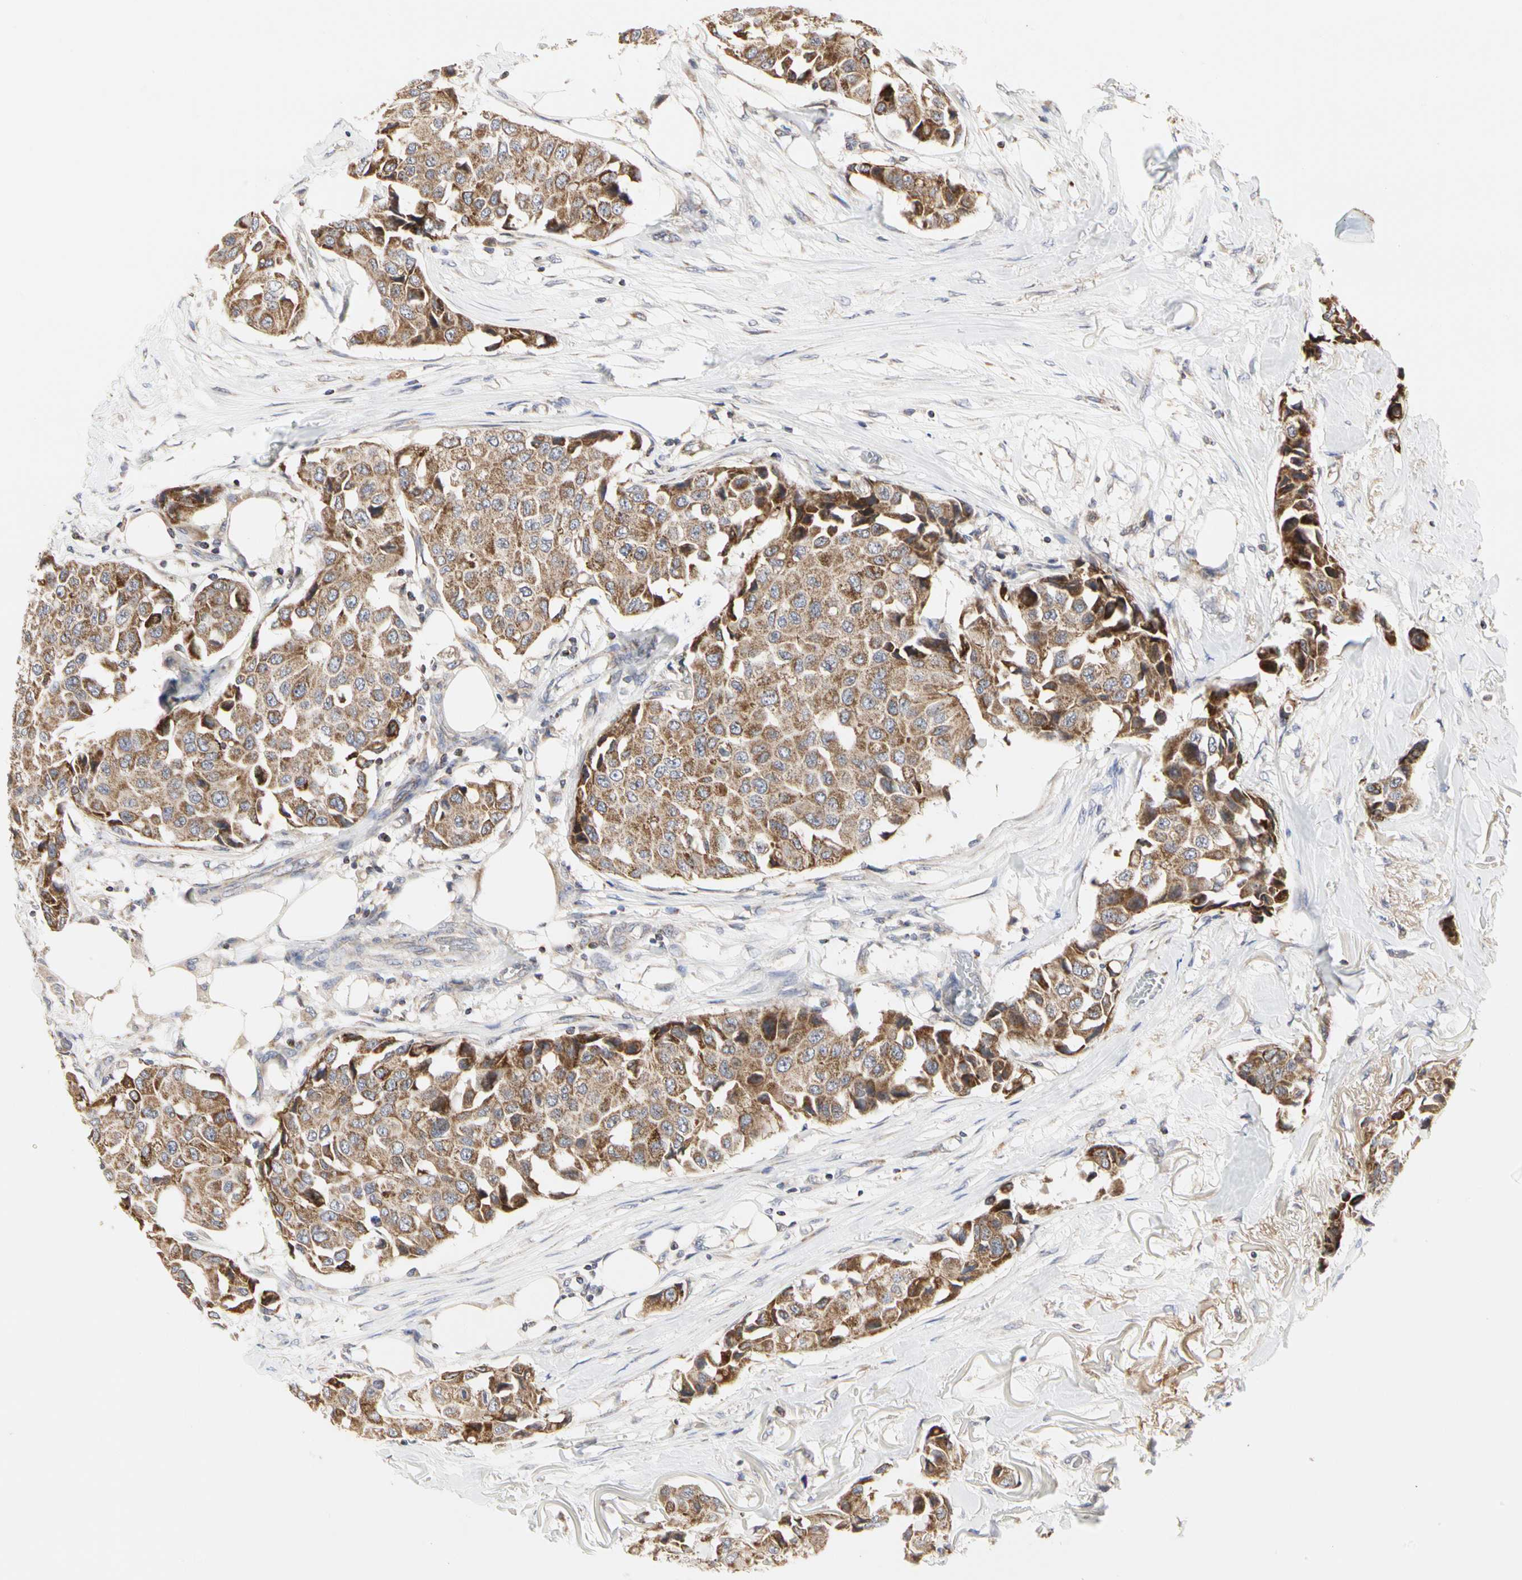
{"staining": {"intensity": "moderate", "quantity": ">75%", "location": "cytoplasmic/membranous"}, "tissue": "breast cancer", "cell_type": "Tumor cells", "image_type": "cancer", "snomed": [{"axis": "morphology", "description": "Duct carcinoma"}, {"axis": "topography", "description": "Breast"}], "caption": "Protein analysis of intraductal carcinoma (breast) tissue reveals moderate cytoplasmic/membranous expression in approximately >75% of tumor cells. (IHC, brightfield microscopy, high magnification).", "gene": "TSKU", "patient": {"sex": "female", "age": 80}}